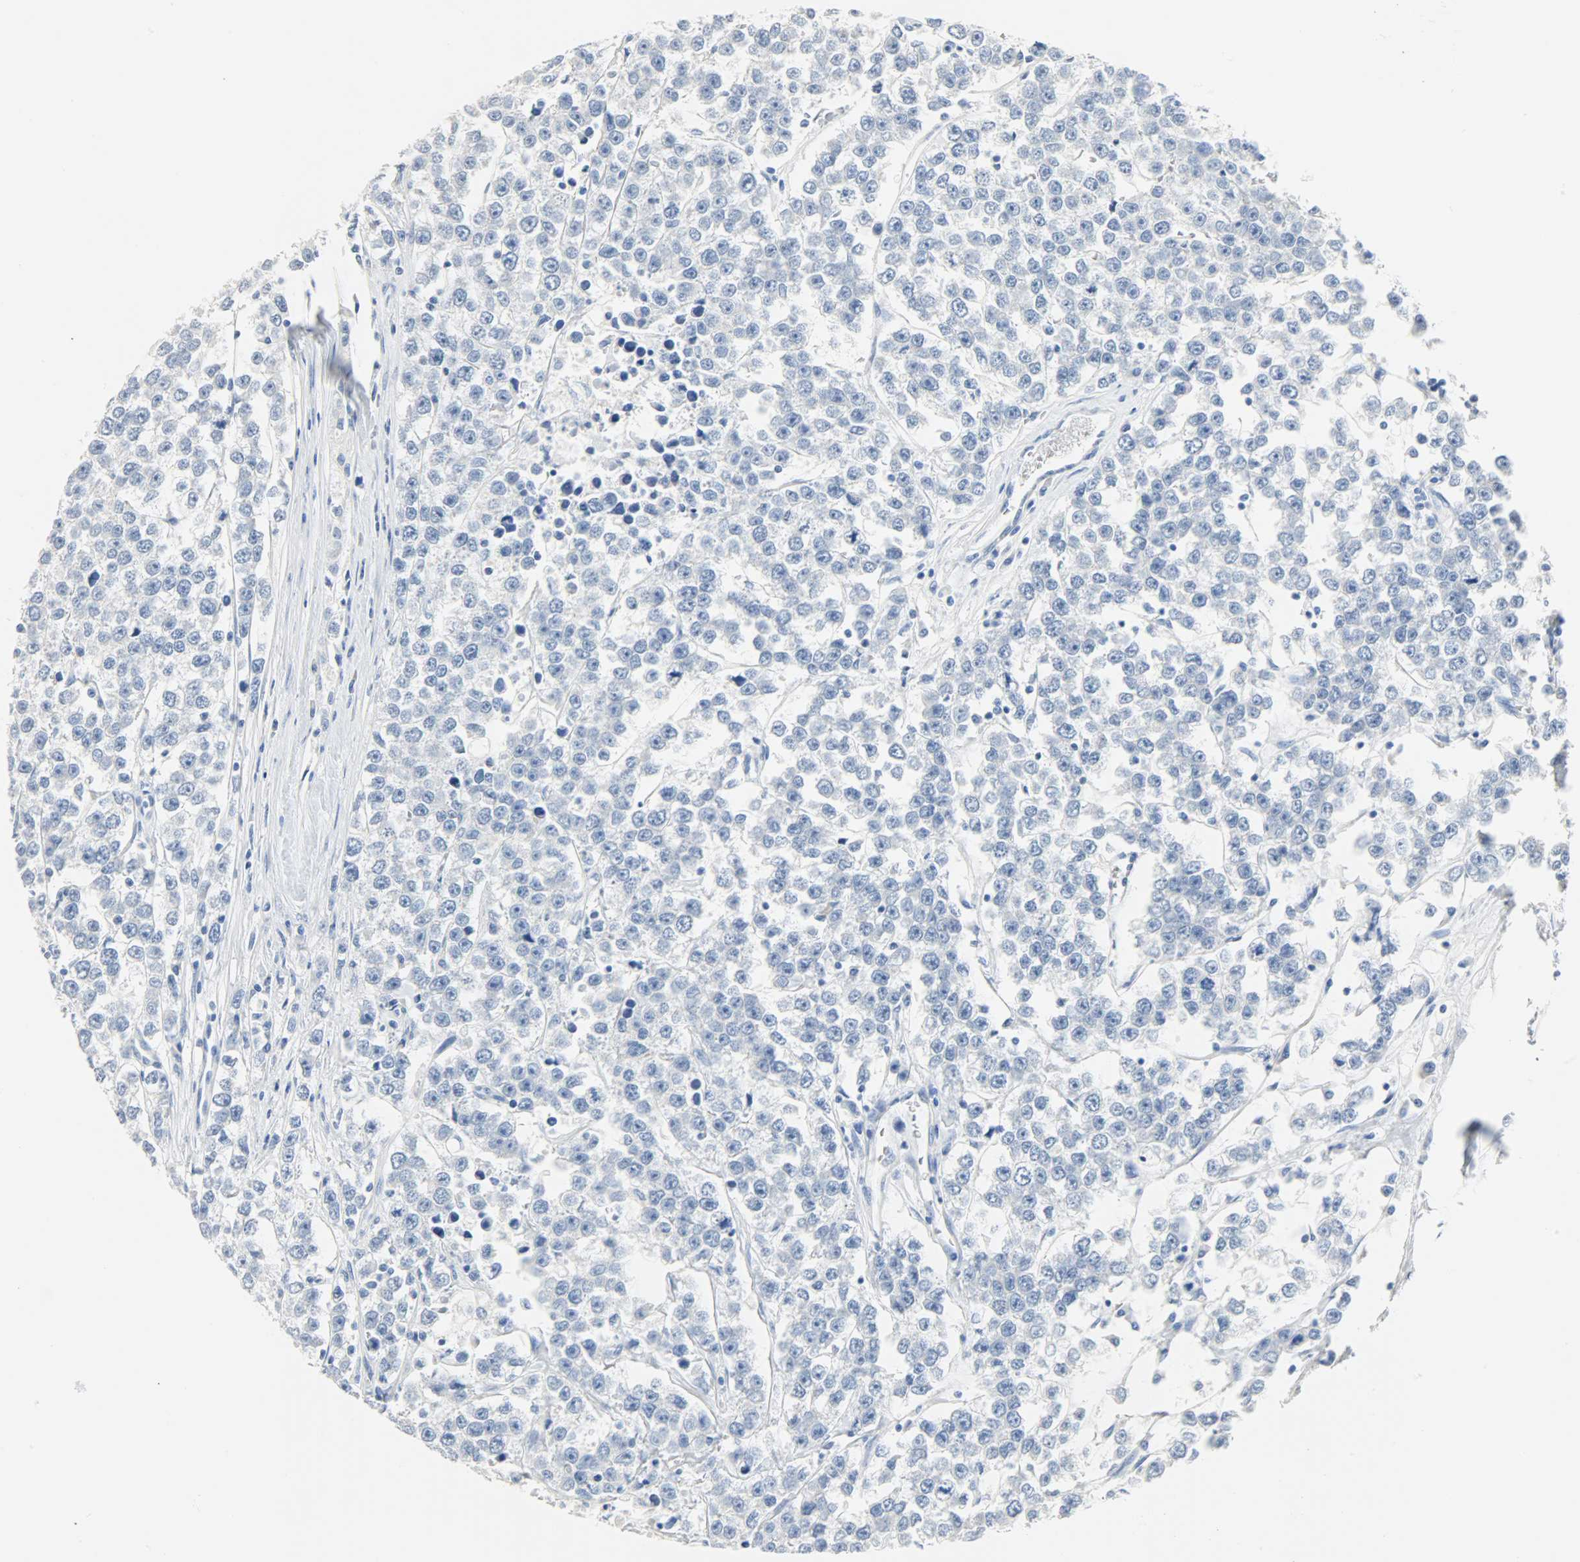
{"staining": {"intensity": "negative", "quantity": "none", "location": "none"}, "tissue": "testis cancer", "cell_type": "Tumor cells", "image_type": "cancer", "snomed": [{"axis": "morphology", "description": "Seminoma, NOS"}, {"axis": "morphology", "description": "Carcinoma, Embryonal, NOS"}, {"axis": "topography", "description": "Testis"}], "caption": "This is a histopathology image of immunohistochemistry (IHC) staining of testis cancer (embryonal carcinoma), which shows no positivity in tumor cells.", "gene": "CA3", "patient": {"sex": "male", "age": 52}}